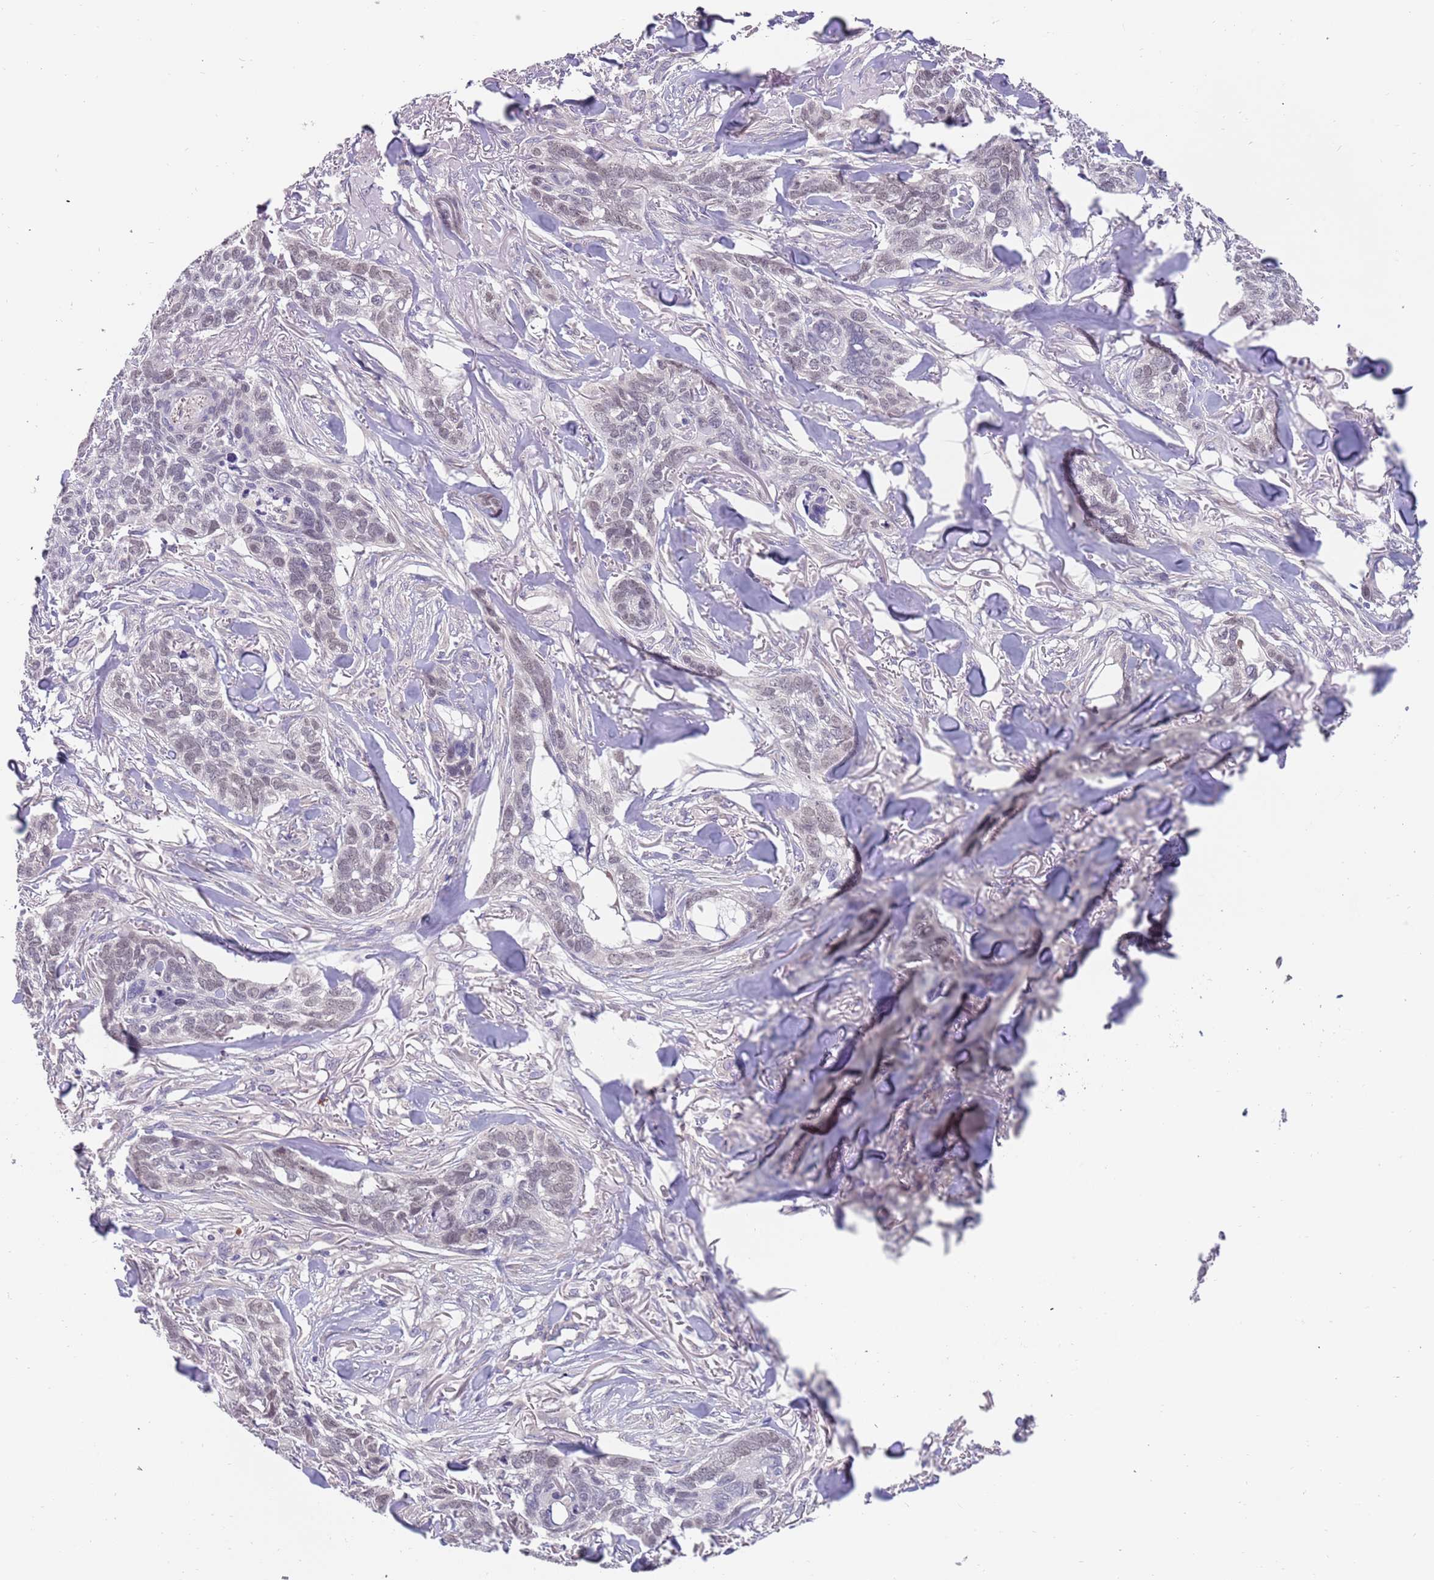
{"staining": {"intensity": "weak", "quantity": "<25%", "location": "nuclear"}, "tissue": "skin cancer", "cell_type": "Tumor cells", "image_type": "cancer", "snomed": [{"axis": "morphology", "description": "Basal cell carcinoma"}, {"axis": "topography", "description": "Skin"}], "caption": "DAB (3,3'-diaminobenzidine) immunohistochemical staining of human skin basal cell carcinoma displays no significant positivity in tumor cells.", "gene": "ZNF746", "patient": {"sex": "male", "age": 86}}